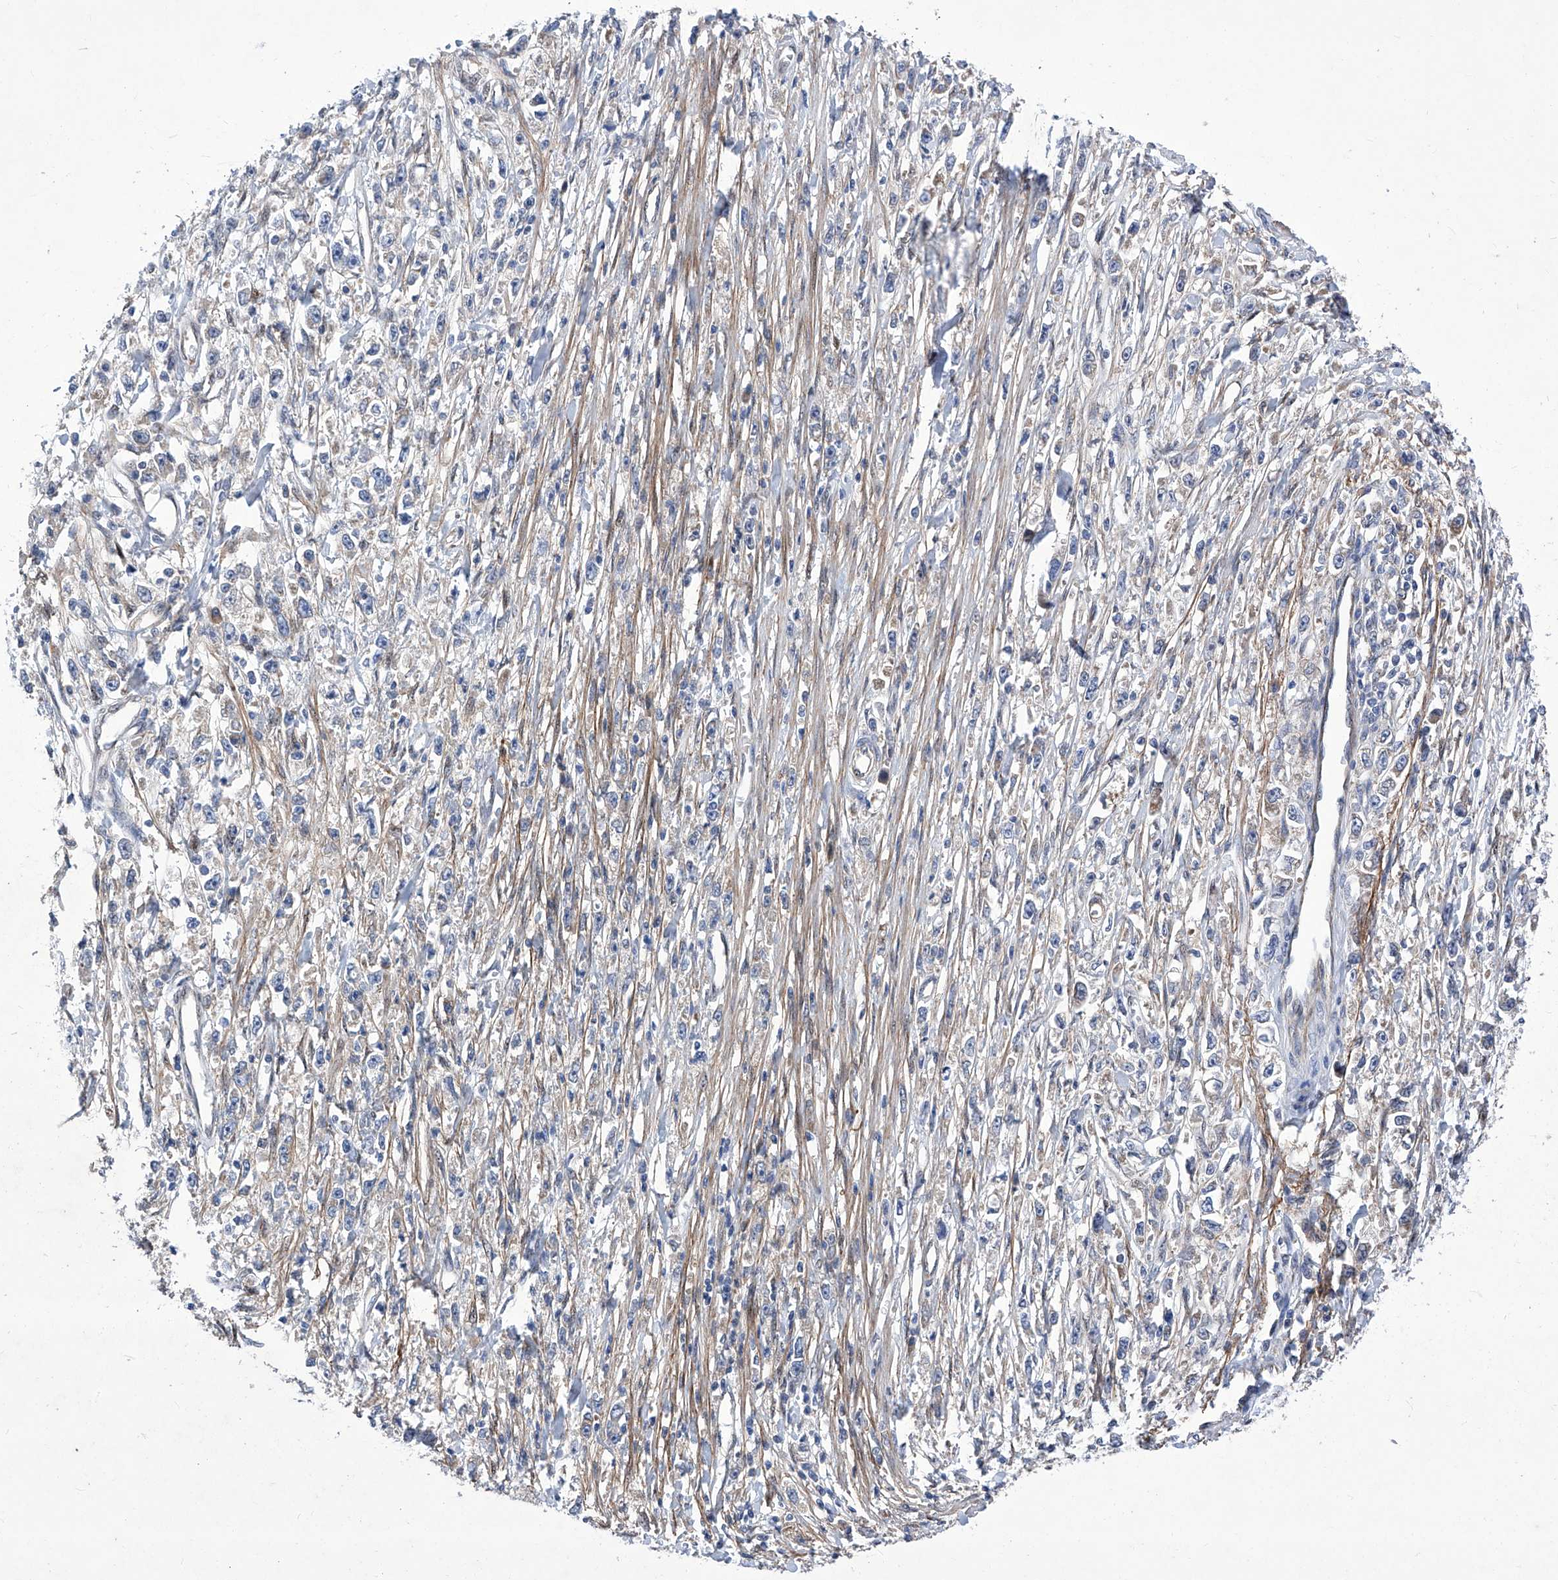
{"staining": {"intensity": "negative", "quantity": "none", "location": "none"}, "tissue": "stomach cancer", "cell_type": "Tumor cells", "image_type": "cancer", "snomed": [{"axis": "morphology", "description": "Adenocarcinoma, NOS"}, {"axis": "topography", "description": "Stomach"}], "caption": "Tumor cells are negative for protein expression in human stomach cancer.", "gene": "KTI12", "patient": {"sex": "female", "age": 59}}